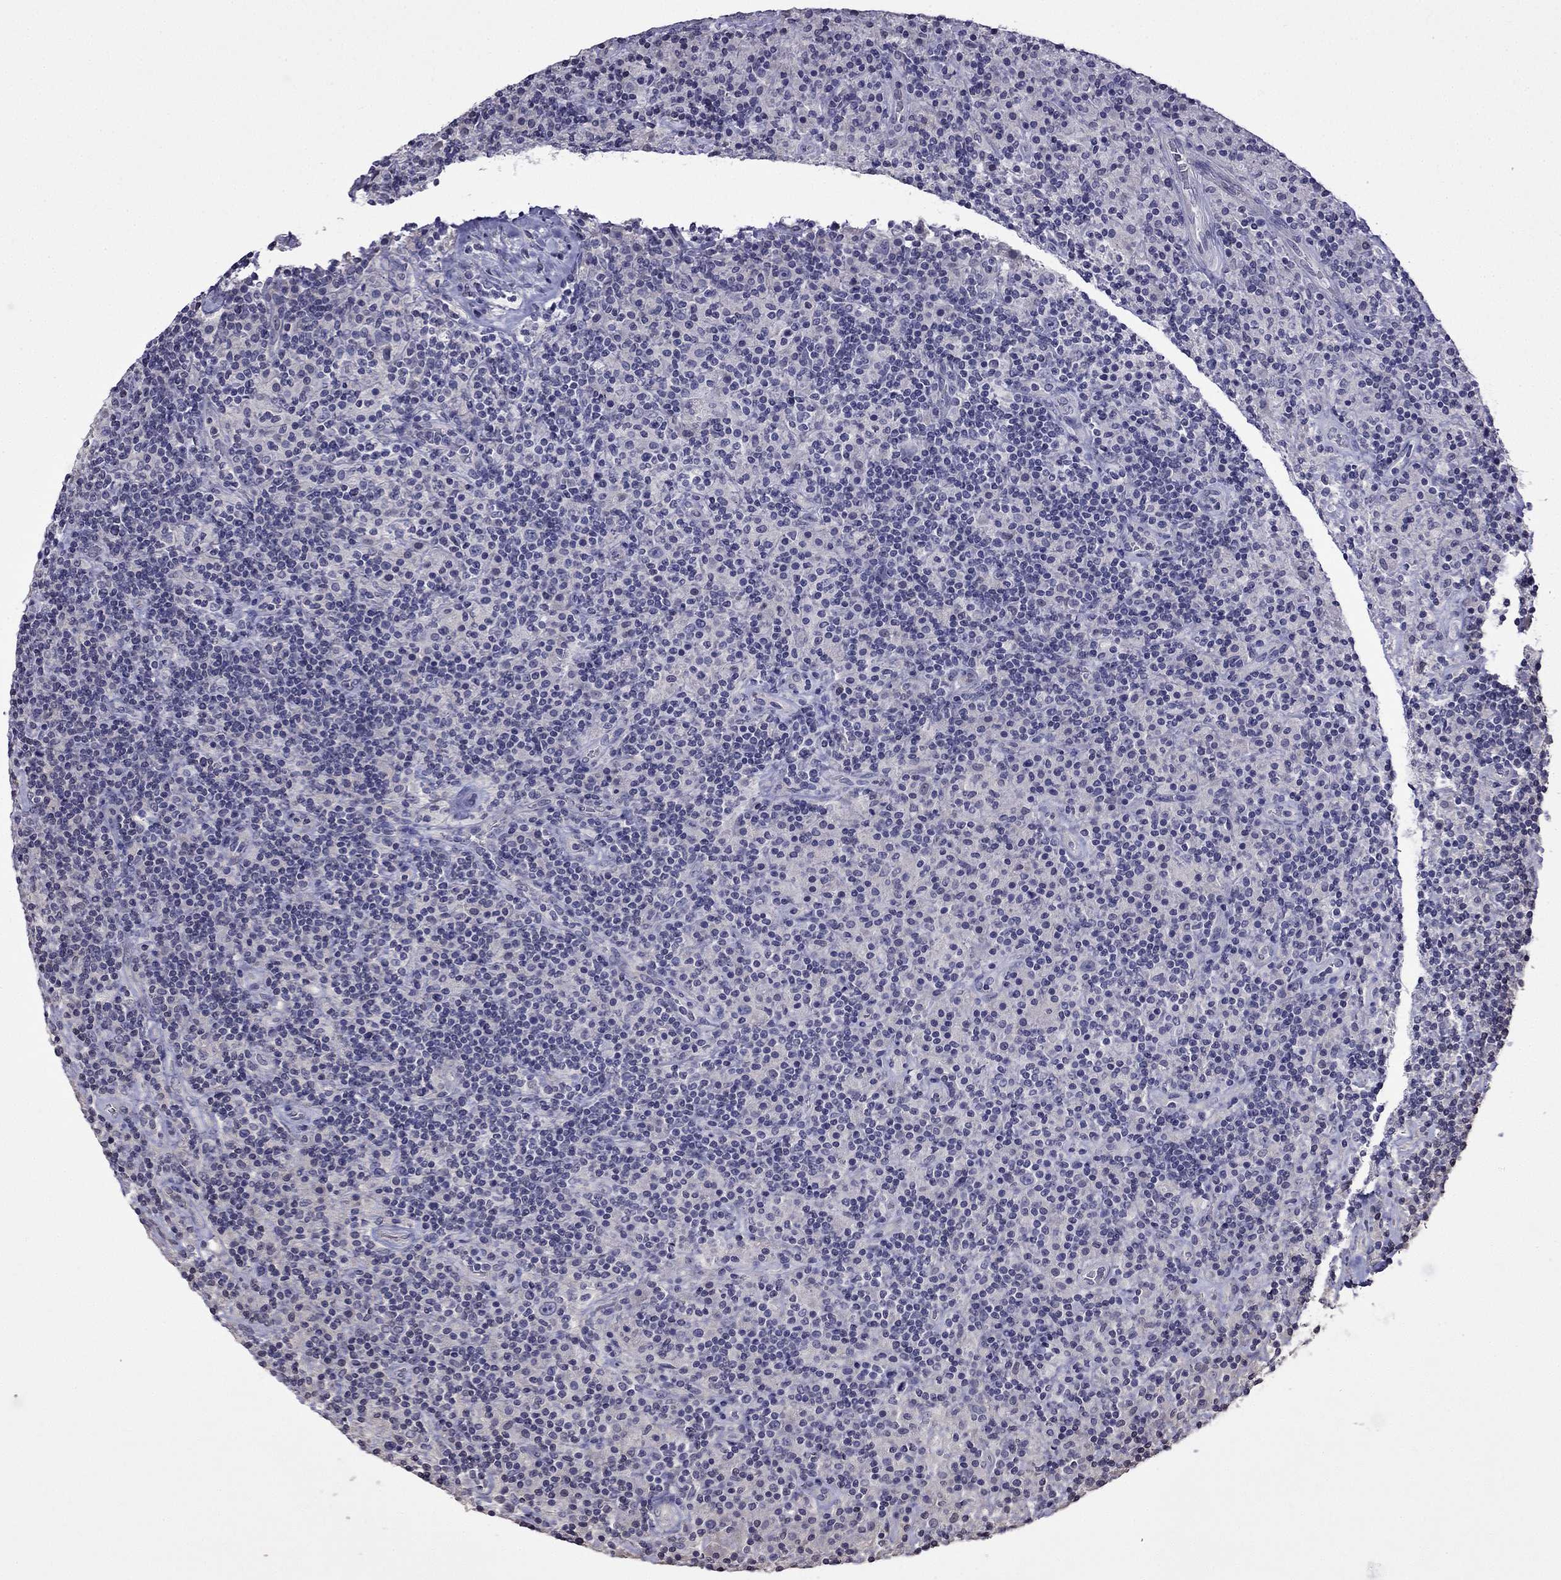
{"staining": {"intensity": "negative", "quantity": "none", "location": "none"}, "tissue": "lymphoma", "cell_type": "Tumor cells", "image_type": "cancer", "snomed": [{"axis": "morphology", "description": "Hodgkin's disease, NOS"}, {"axis": "topography", "description": "Lymph node"}], "caption": "Lymphoma was stained to show a protein in brown. There is no significant staining in tumor cells. (DAB IHC with hematoxylin counter stain).", "gene": "GUCA1B", "patient": {"sex": "male", "age": 70}}